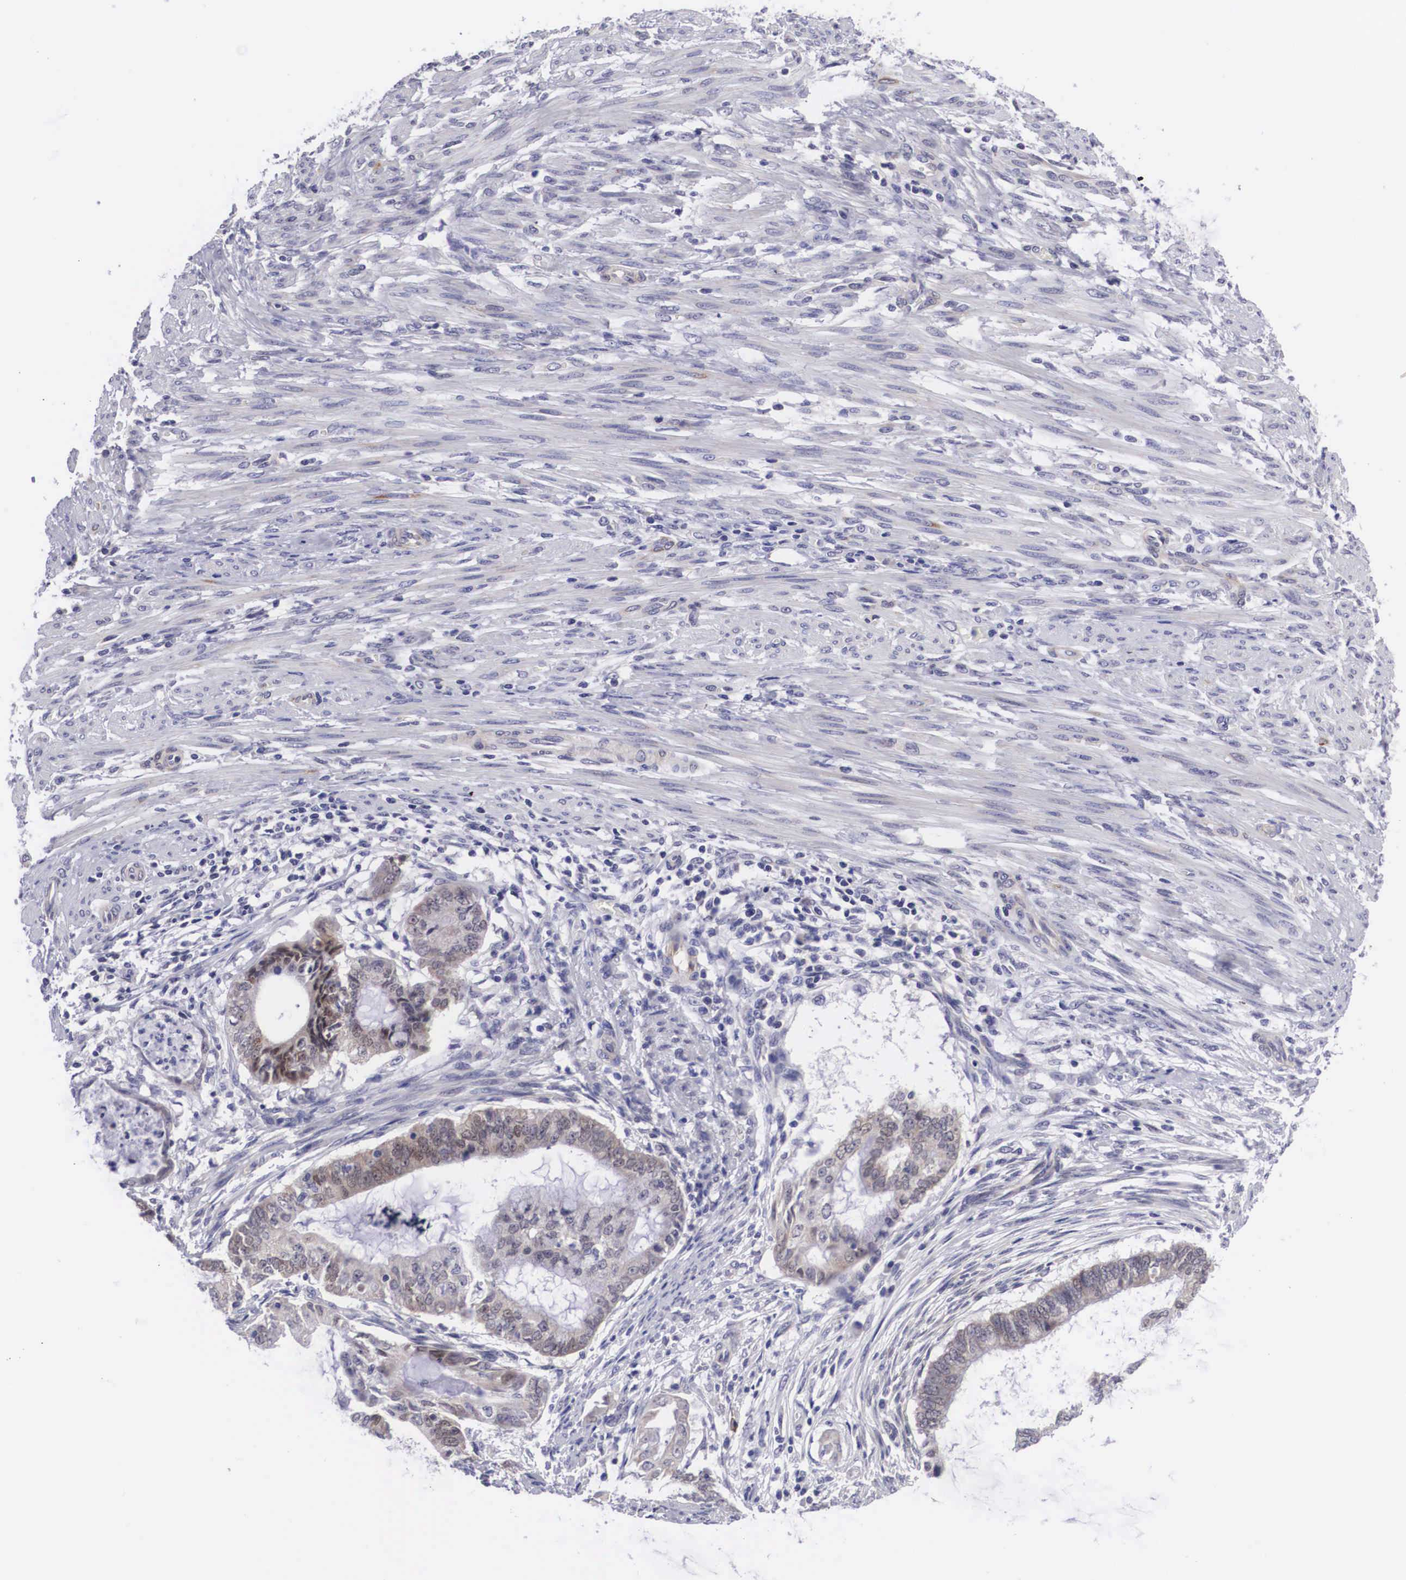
{"staining": {"intensity": "weak", "quantity": "25%-75%", "location": "cytoplasmic/membranous"}, "tissue": "endometrial cancer", "cell_type": "Tumor cells", "image_type": "cancer", "snomed": [{"axis": "morphology", "description": "Adenocarcinoma, NOS"}, {"axis": "topography", "description": "Endometrium"}], "caption": "This photomicrograph displays endometrial adenocarcinoma stained with immunohistochemistry (IHC) to label a protein in brown. The cytoplasmic/membranous of tumor cells show weak positivity for the protein. Nuclei are counter-stained blue.", "gene": "SOX11", "patient": {"sex": "female", "age": 63}}